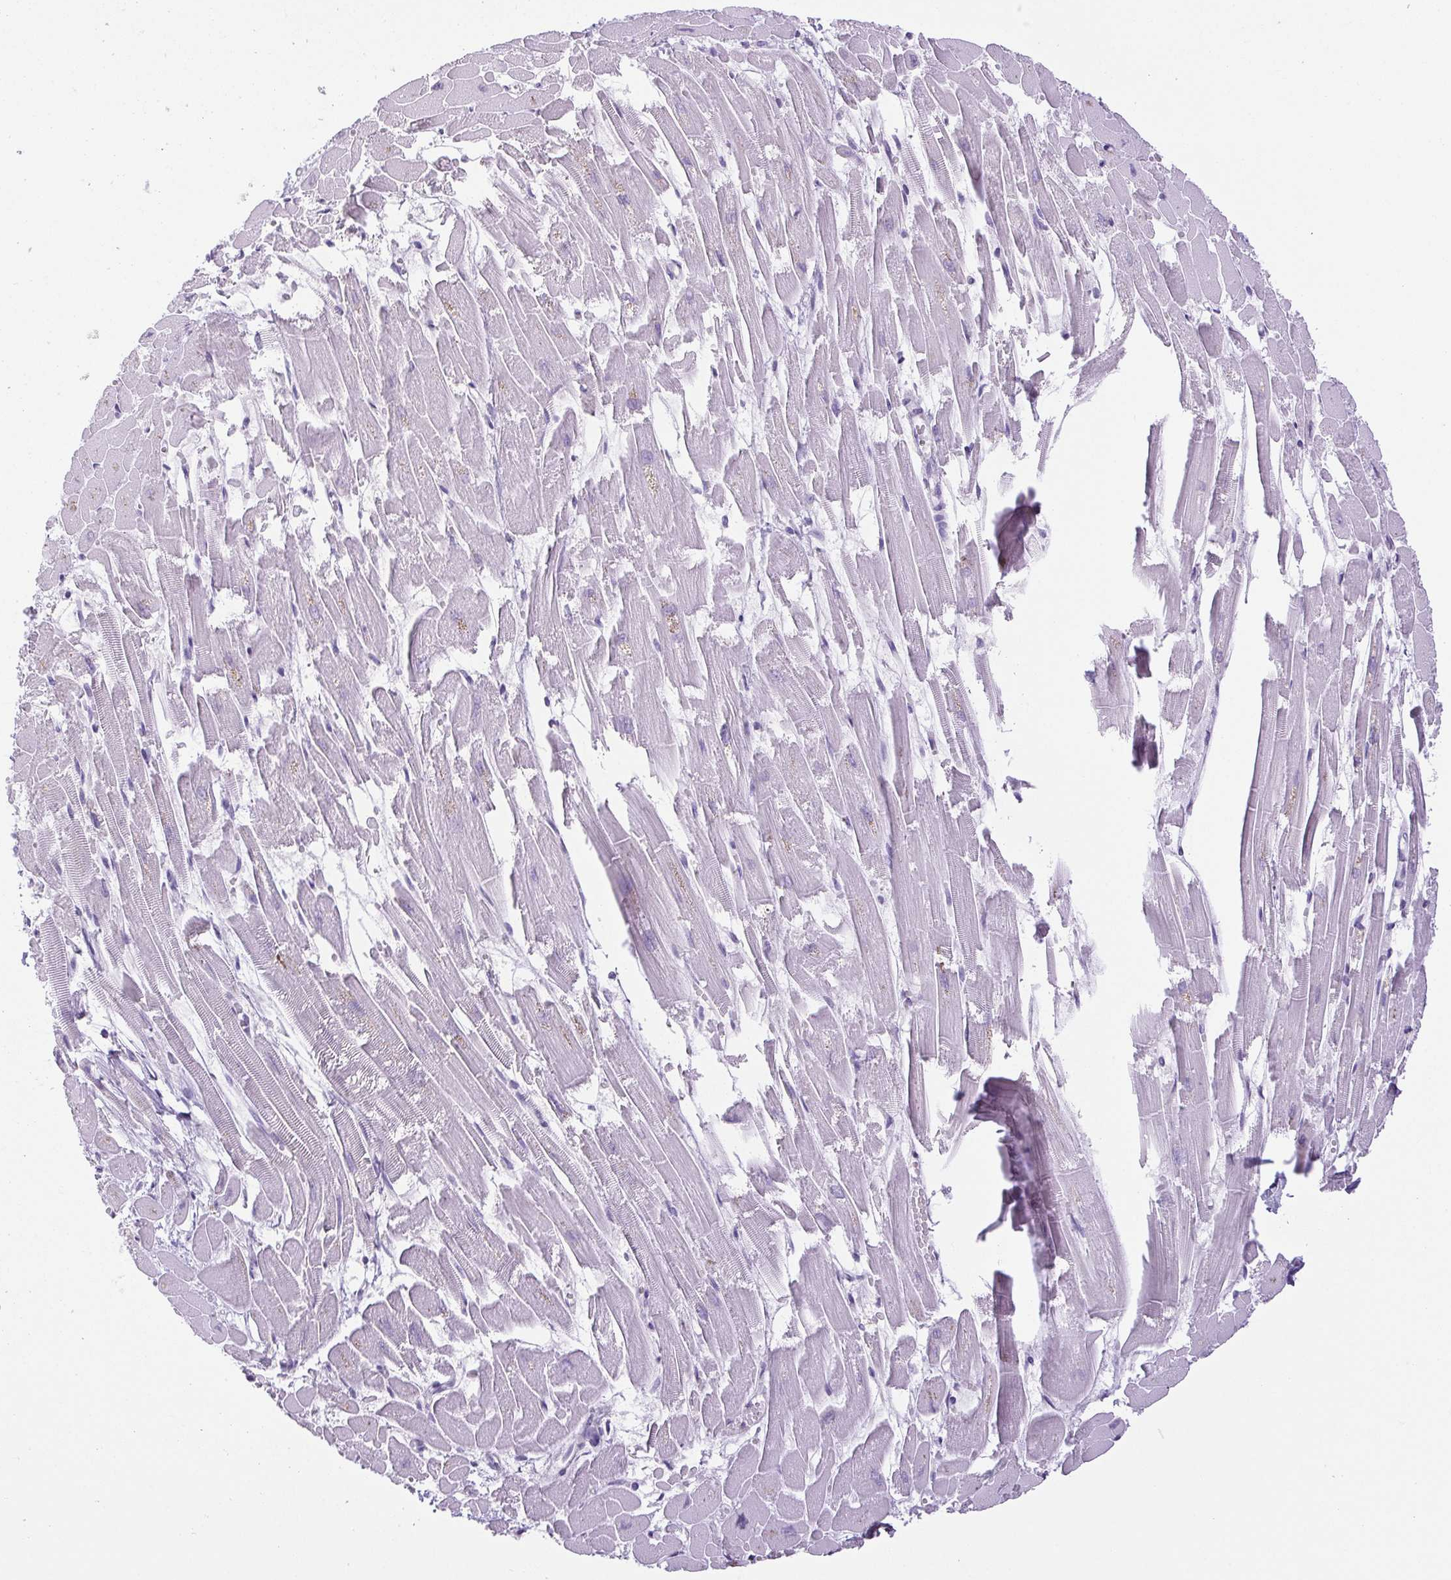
{"staining": {"intensity": "negative", "quantity": "none", "location": "none"}, "tissue": "heart muscle", "cell_type": "Cardiomyocytes", "image_type": "normal", "snomed": [{"axis": "morphology", "description": "Normal tissue, NOS"}, {"axis": "topography", "description": "Heart"}], "caption": "DAB immunohistochemical staining of benign human heart muscle exhibits no significant staining in cardiomyocytes. Nuclei are stained in blue.", "gene": "HLA", "patient": {"sex": "female", "age": 52}}